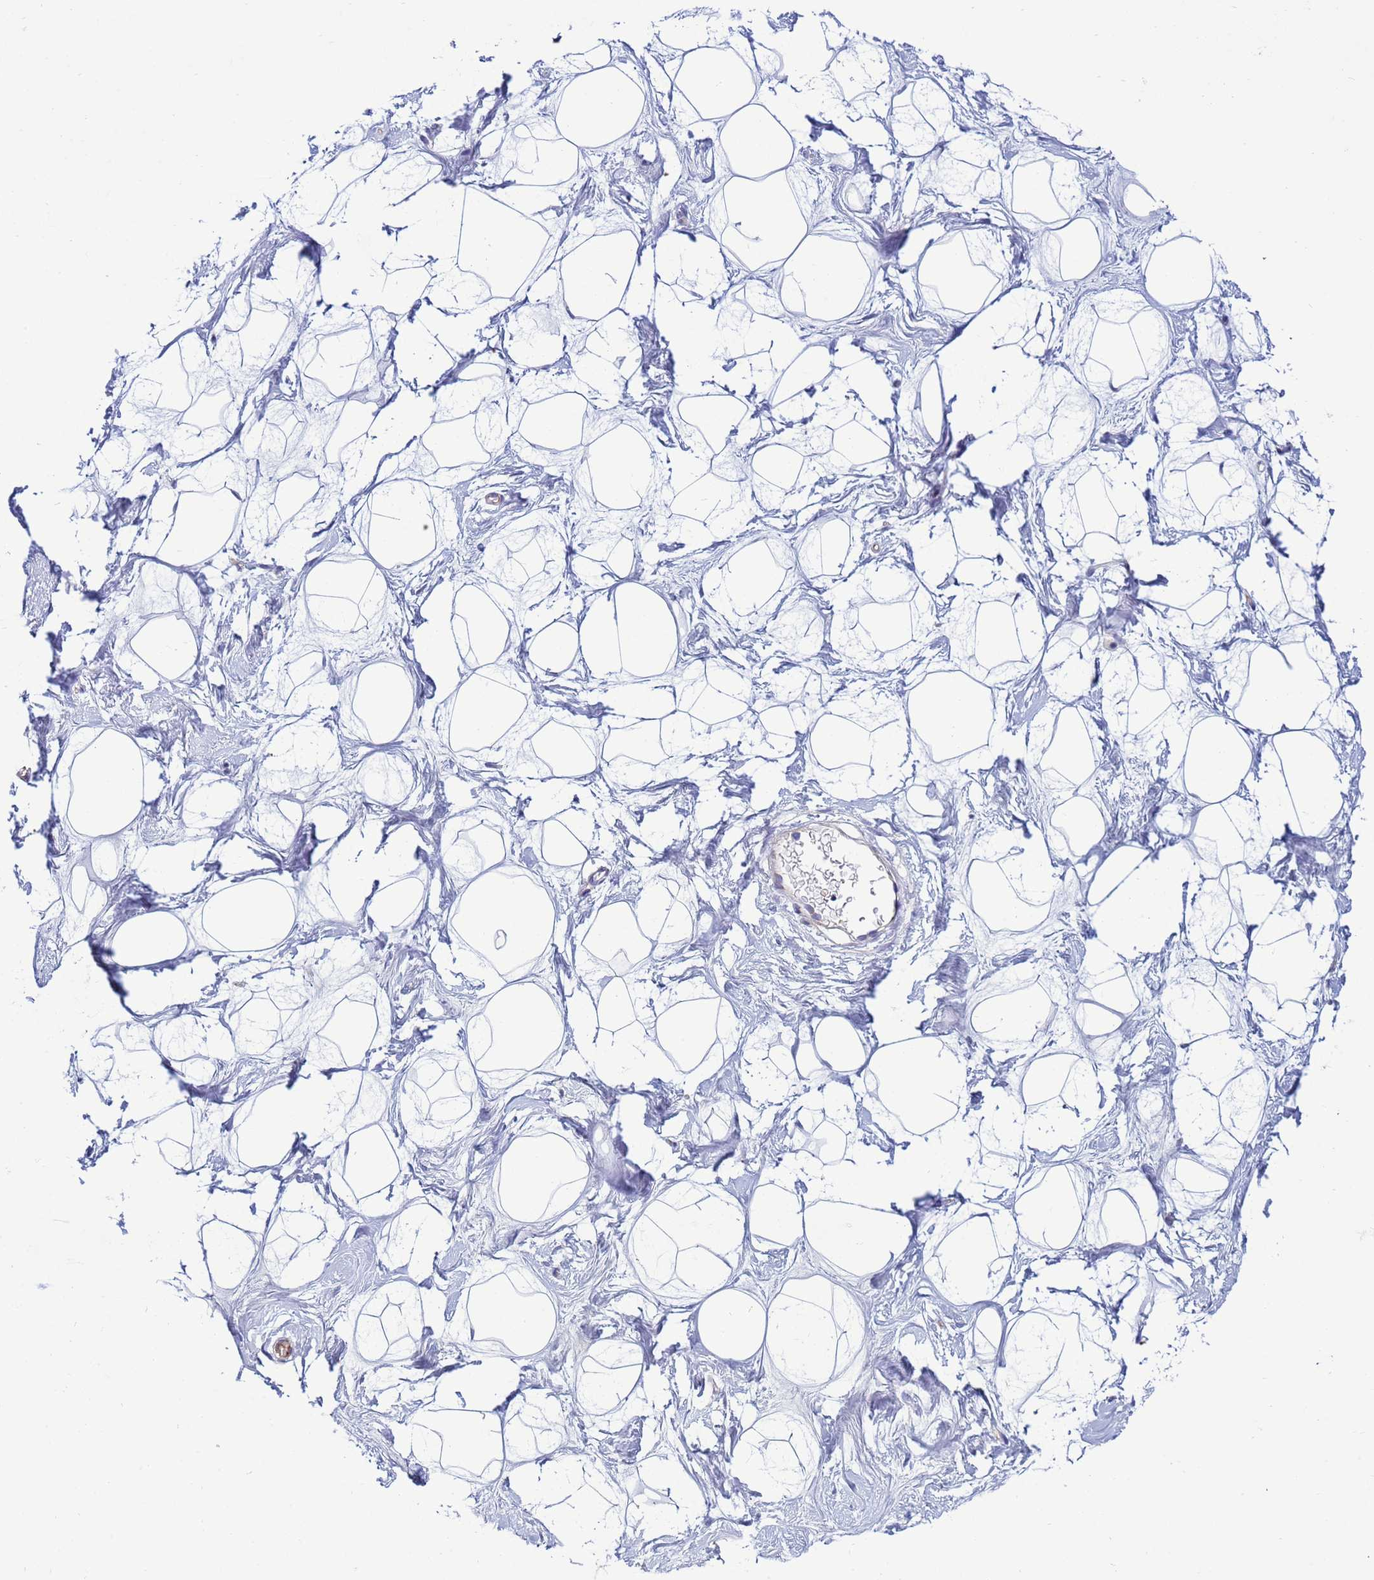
{"staining": {"intensity": "negative", "quantity": "none", "location": "none"}, "tissue": "breast", "cell_type": "Adipocytes", "image_type": "normal", "snomed": [{"axis": "morphology", "description": "Normal tissue, NOS"}, {"axis": "morphology", "description": "Adenoma, NOS"}, {"axis": "topography", "description": "Breast"}], "caption": "A histopathology image of breast stained for a protein reveals no brown staining in adipocytes.", "gene": "TRPC6", "patient": {"sex": "female", "age": 23}}